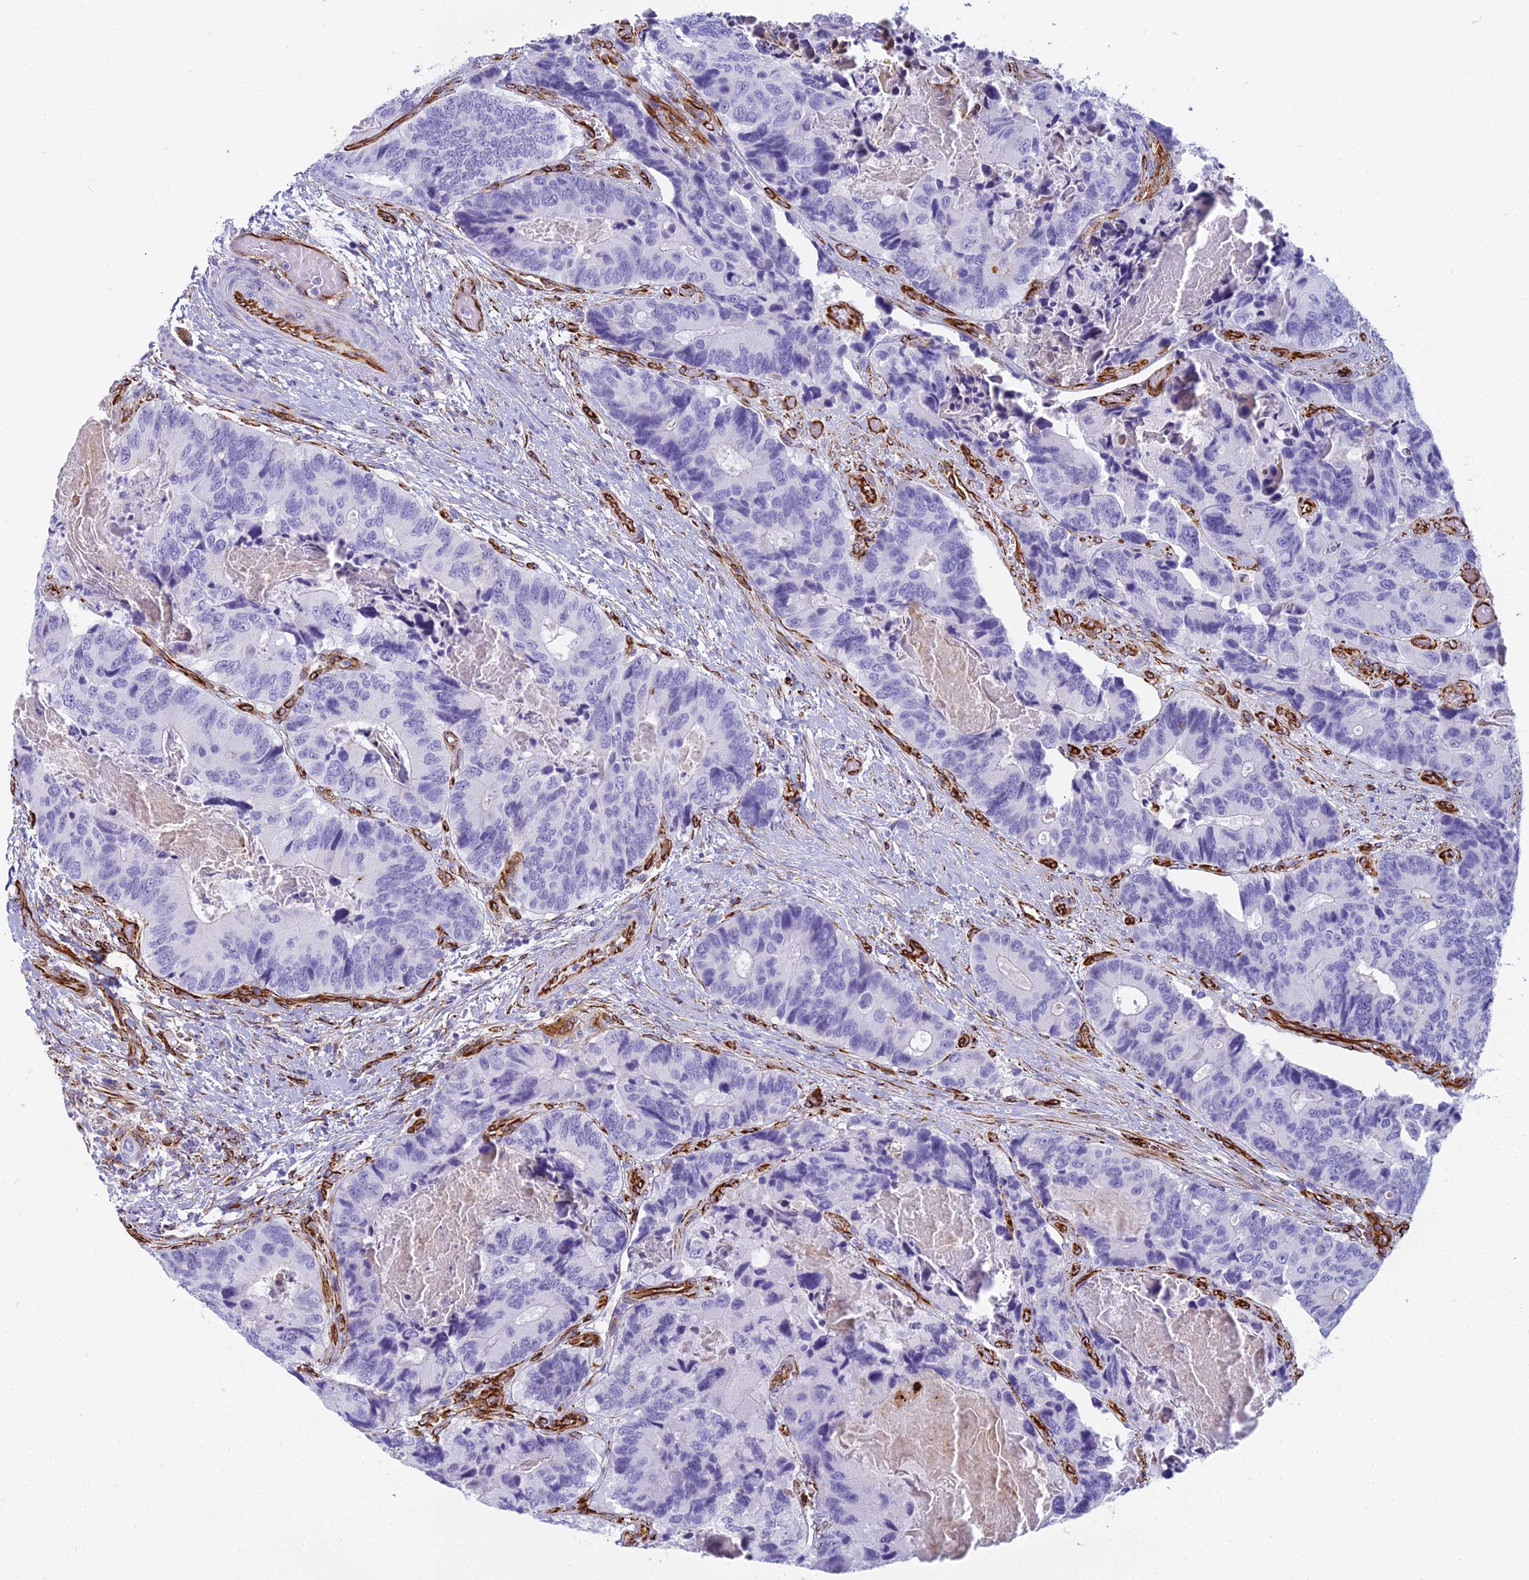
{"staining": {"intensity": "negative", "quantity": "none", "location": "none"}, "tissue": "colorectal cancer", "cell_type": "Tumor cells", "image_type": "cancer", "snomed": [{"axis": "morphology", "description": "Adenocarcinoma, NOS"}, {"axis": "topography", "description": "Colon"}], "caption": "Colorectal cancer stained for a protein using immunohistochemistry reveals no positivity tumor cells.", "gene": "EVI2A", "patient": {"sex": "male", "age": 84}}